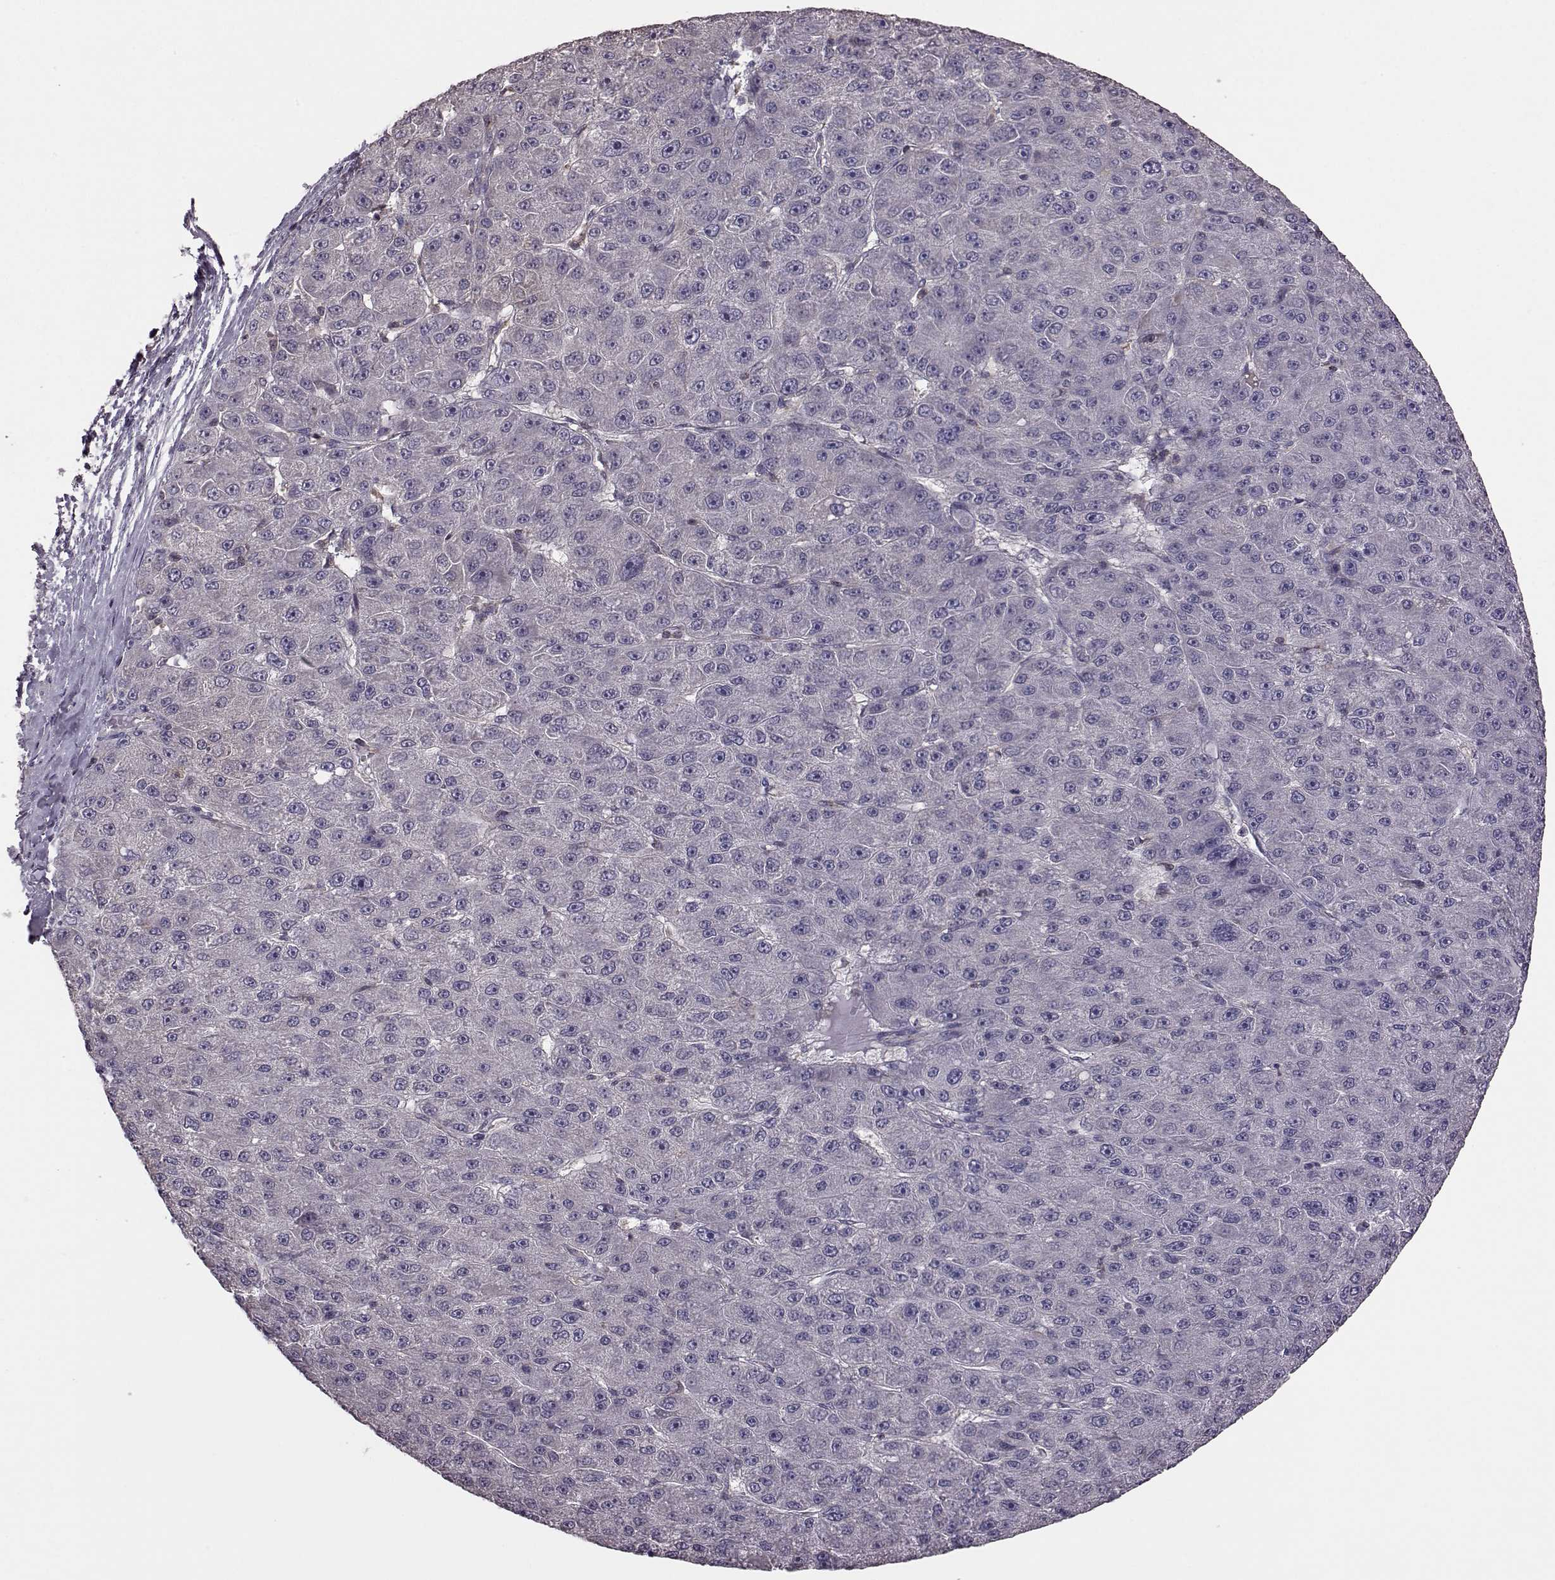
{"staining": {"intensity": "negative", "quantity": "none", "location": "none"}, "tissue": "liver cancer", "cell_type": "Tumor cells", "image_type": "cancer", "snomed": [{"axis": "morphology", "description": "Carcinoma, Hepatocellular, NOS"}, {"axis": "topography", "description": "Liver"}], "caption": "A histopathology image of human liver hepatocellular carcinoma is negative for staining in tumor cells. (DAB (3,3'-diaminobenzidine) immunohistochemistry (IHC) with hematoxylin counter stain).", "gene": "CDC42SE1", "patient": {"sex": "male", "age": 67}}